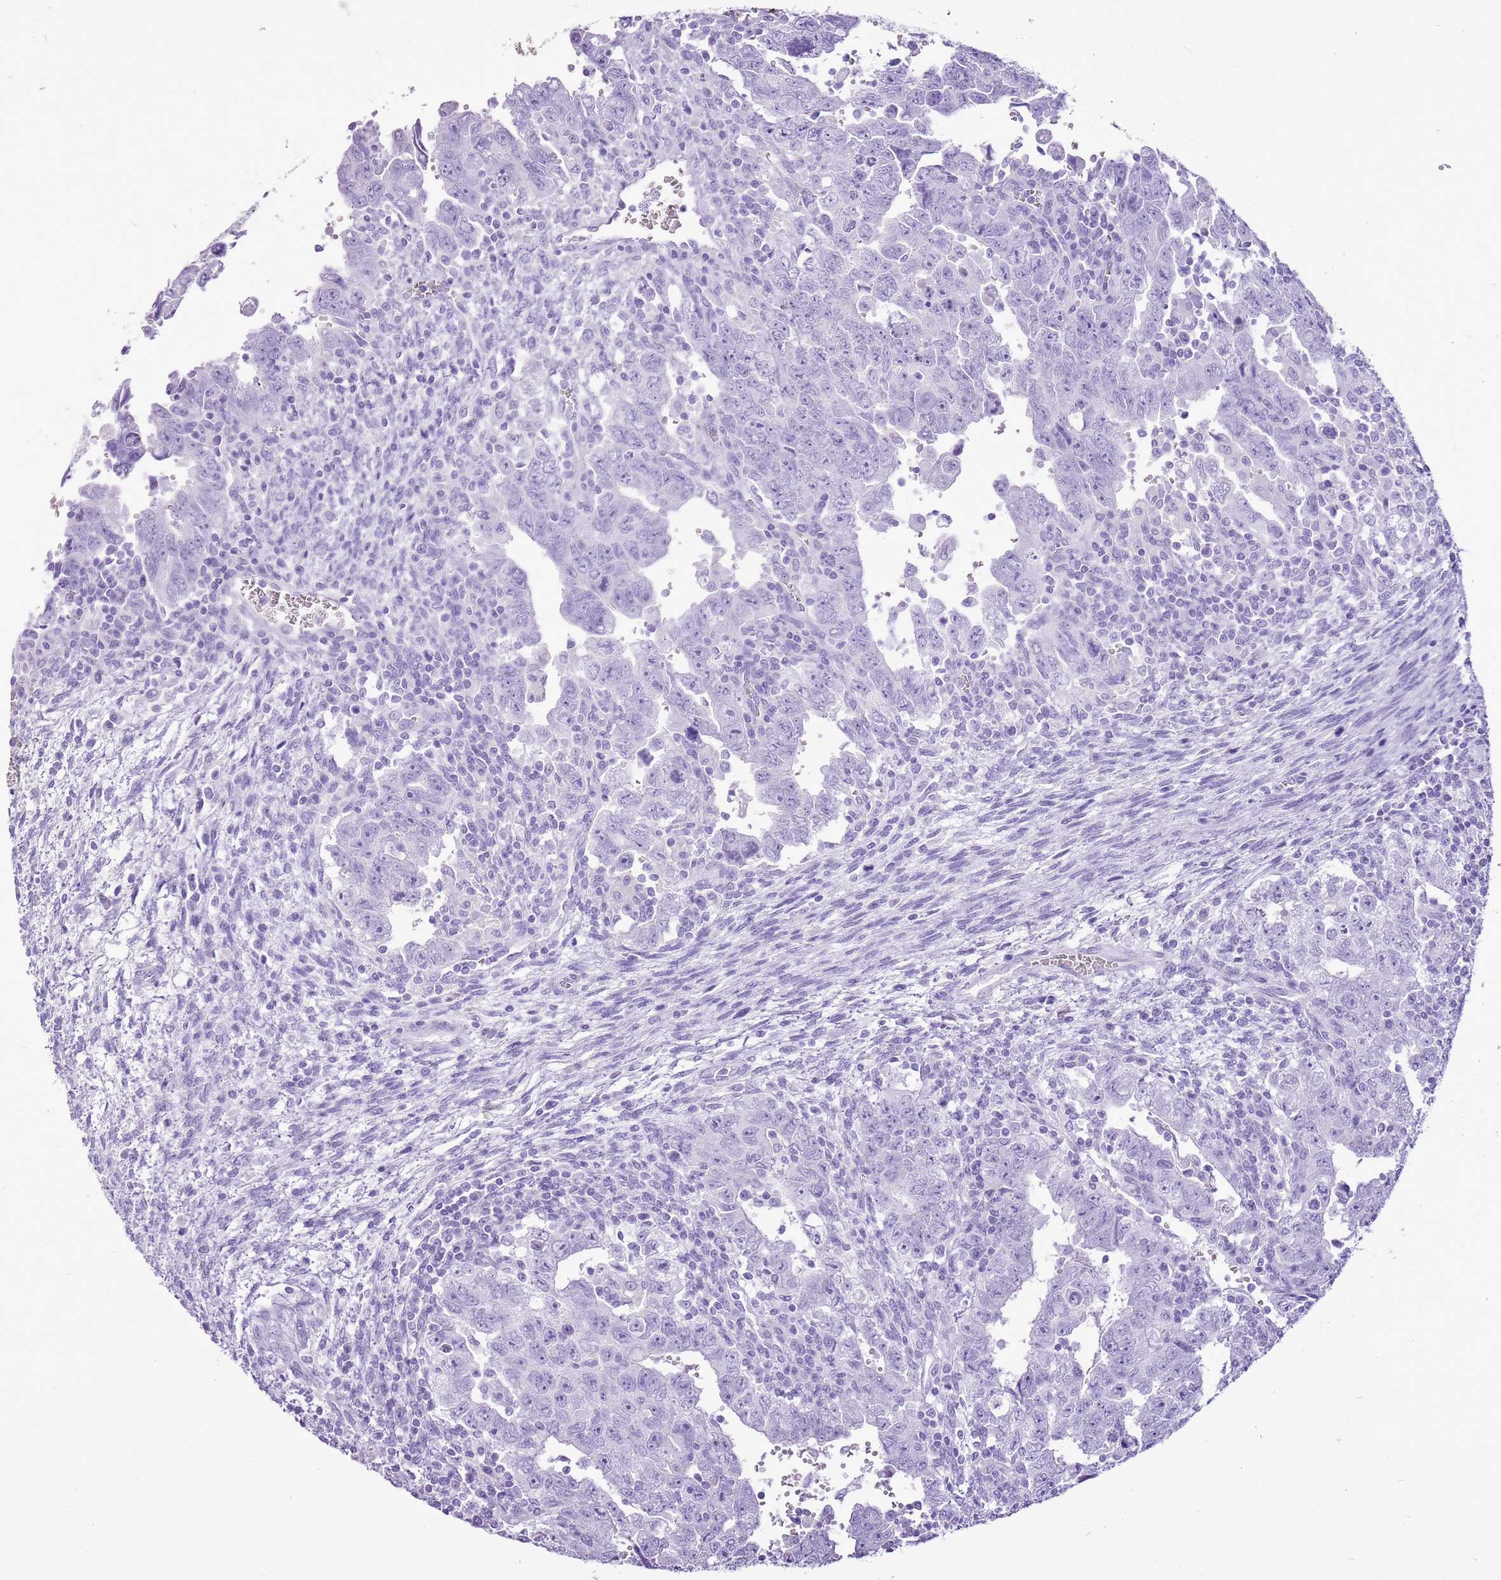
{"staining": {"intensity": "negative", "quantity": "none", "location": "none"}, "tissue": "testis cancer", "cell_type": "Tumor cells", "image_type": "cancer", "snomed": [{"axis": "morphology", "description": "Carcinoma, Embryonal, NOS"}, {"axis": "topography", "description": "Testis"}], "caption": "Photomicrograph shows no protein staining in tumor cells of testis cancer (embryonal carcinoma) tissue.", "gene": "CNFN", "patient": {"sex": "male", "age": 28}}